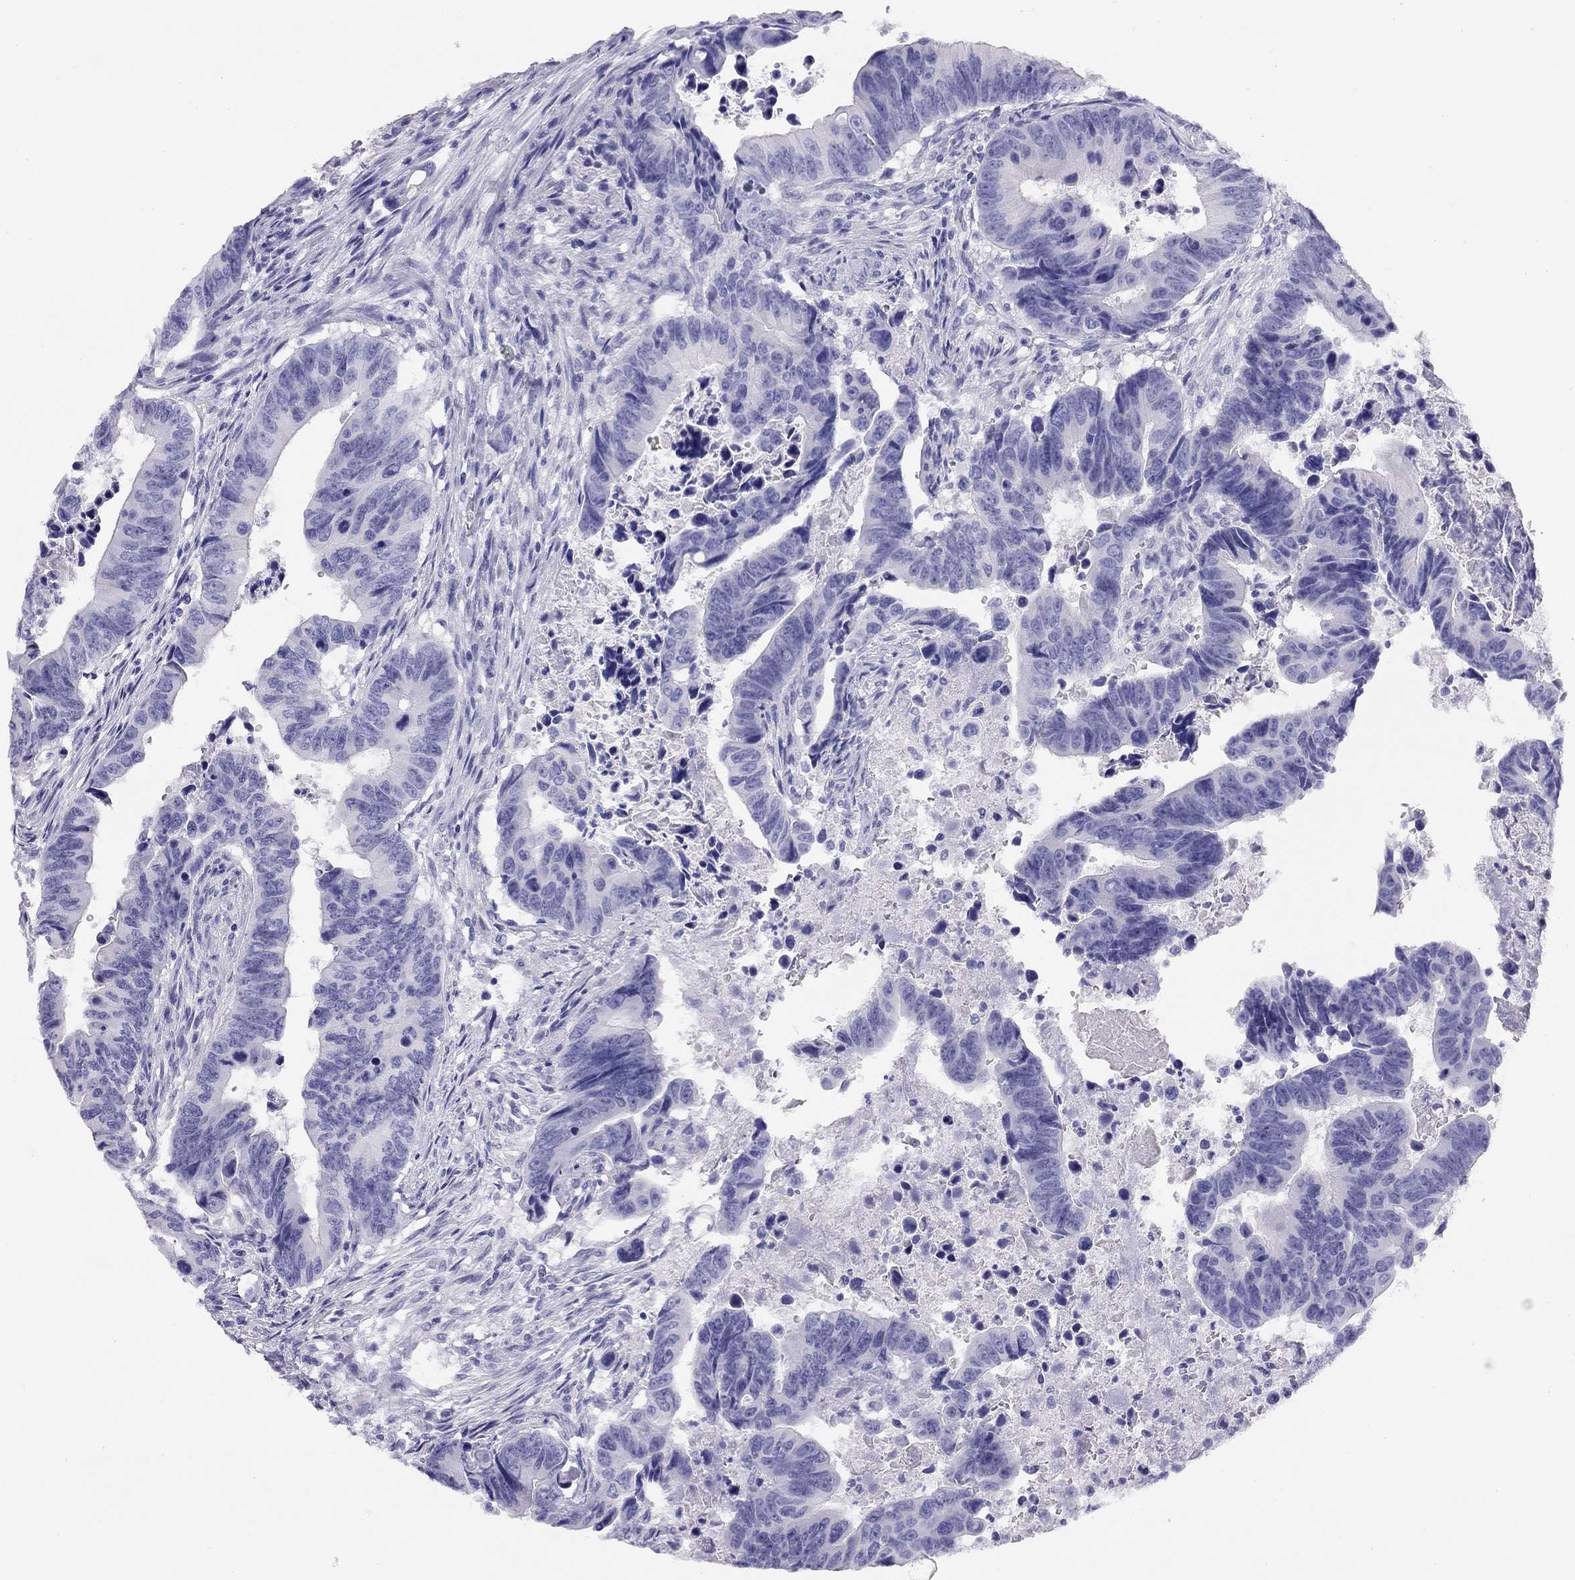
{"staining": {"intensity": "negative", "quantity": "none", "location": "none"}, "tissue": "colorectal cancer", "cell_type": "Tumor cells", "image_type": "cancer", "snomed": [{"axis": "morphology", "description": "Adenocarcinoma, NOS"}, {"axis": "topography", "description": "Colon"}], "caption": "Tumor cells show no significant expression in adenocarcinoma (colorectal).", "gene": "LRIT2", "patient": {"sex": "female", "age": 87}}